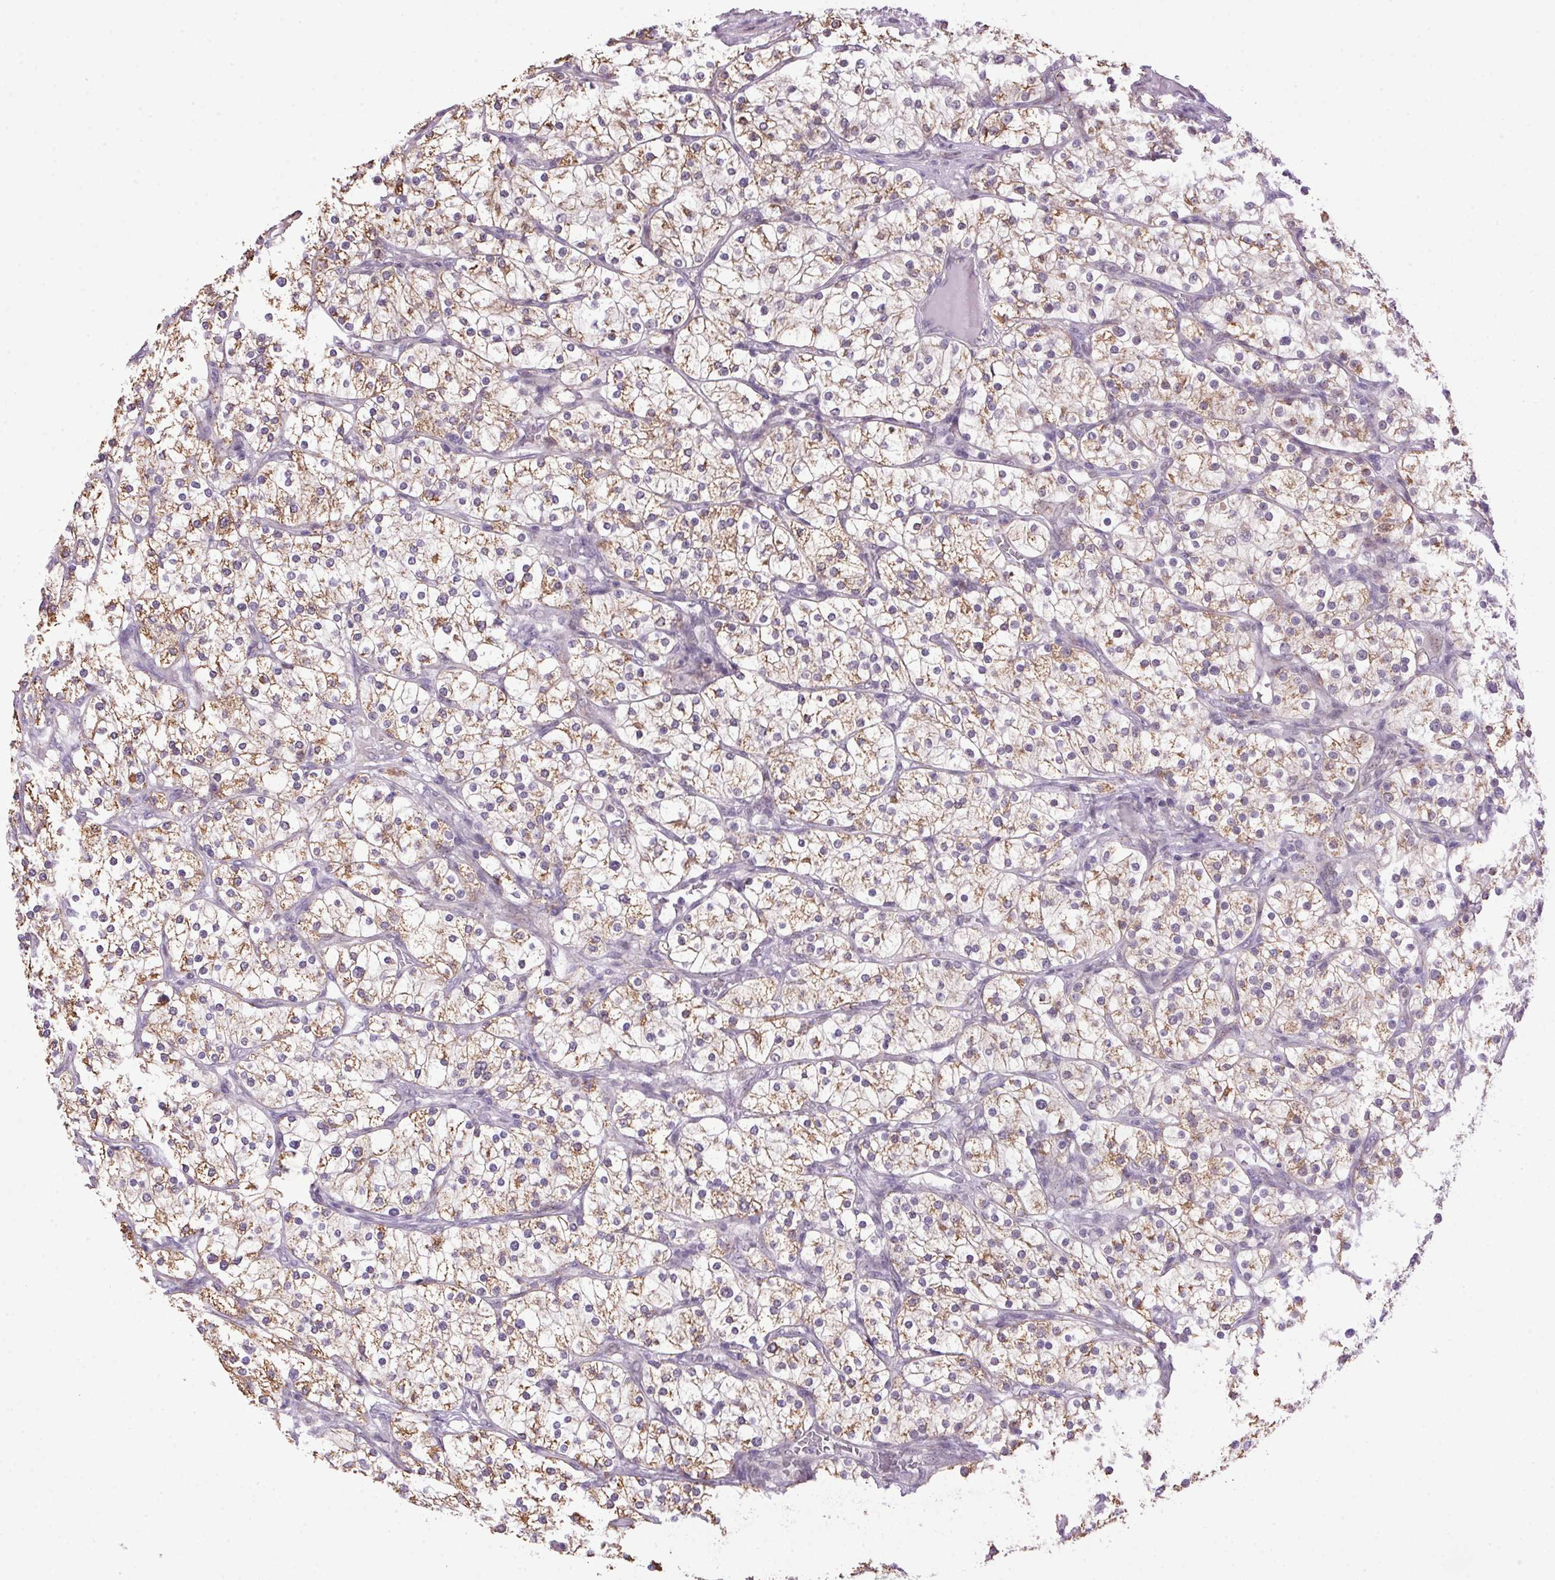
{"staining": {"intensity": "weak", "quantity": ">75%", "location": "cytoplasmic/membranous"}, "tissue": "renal cancer", "cell_type": "Tumor cells", "image_type": "cancer", "snomed": [{"axis": "morphology", "description": "Adenocarcinoma, NOS"}, {"axis": "topography", "description": "Kidney"}], "caption": "Renal adenocarcinoma stained for a protein reveals weak cytoplasmic/membranous positivity in tumor cells.", "gene": "AKR1E2", "patient": {"sex": "male", "age": 80}}